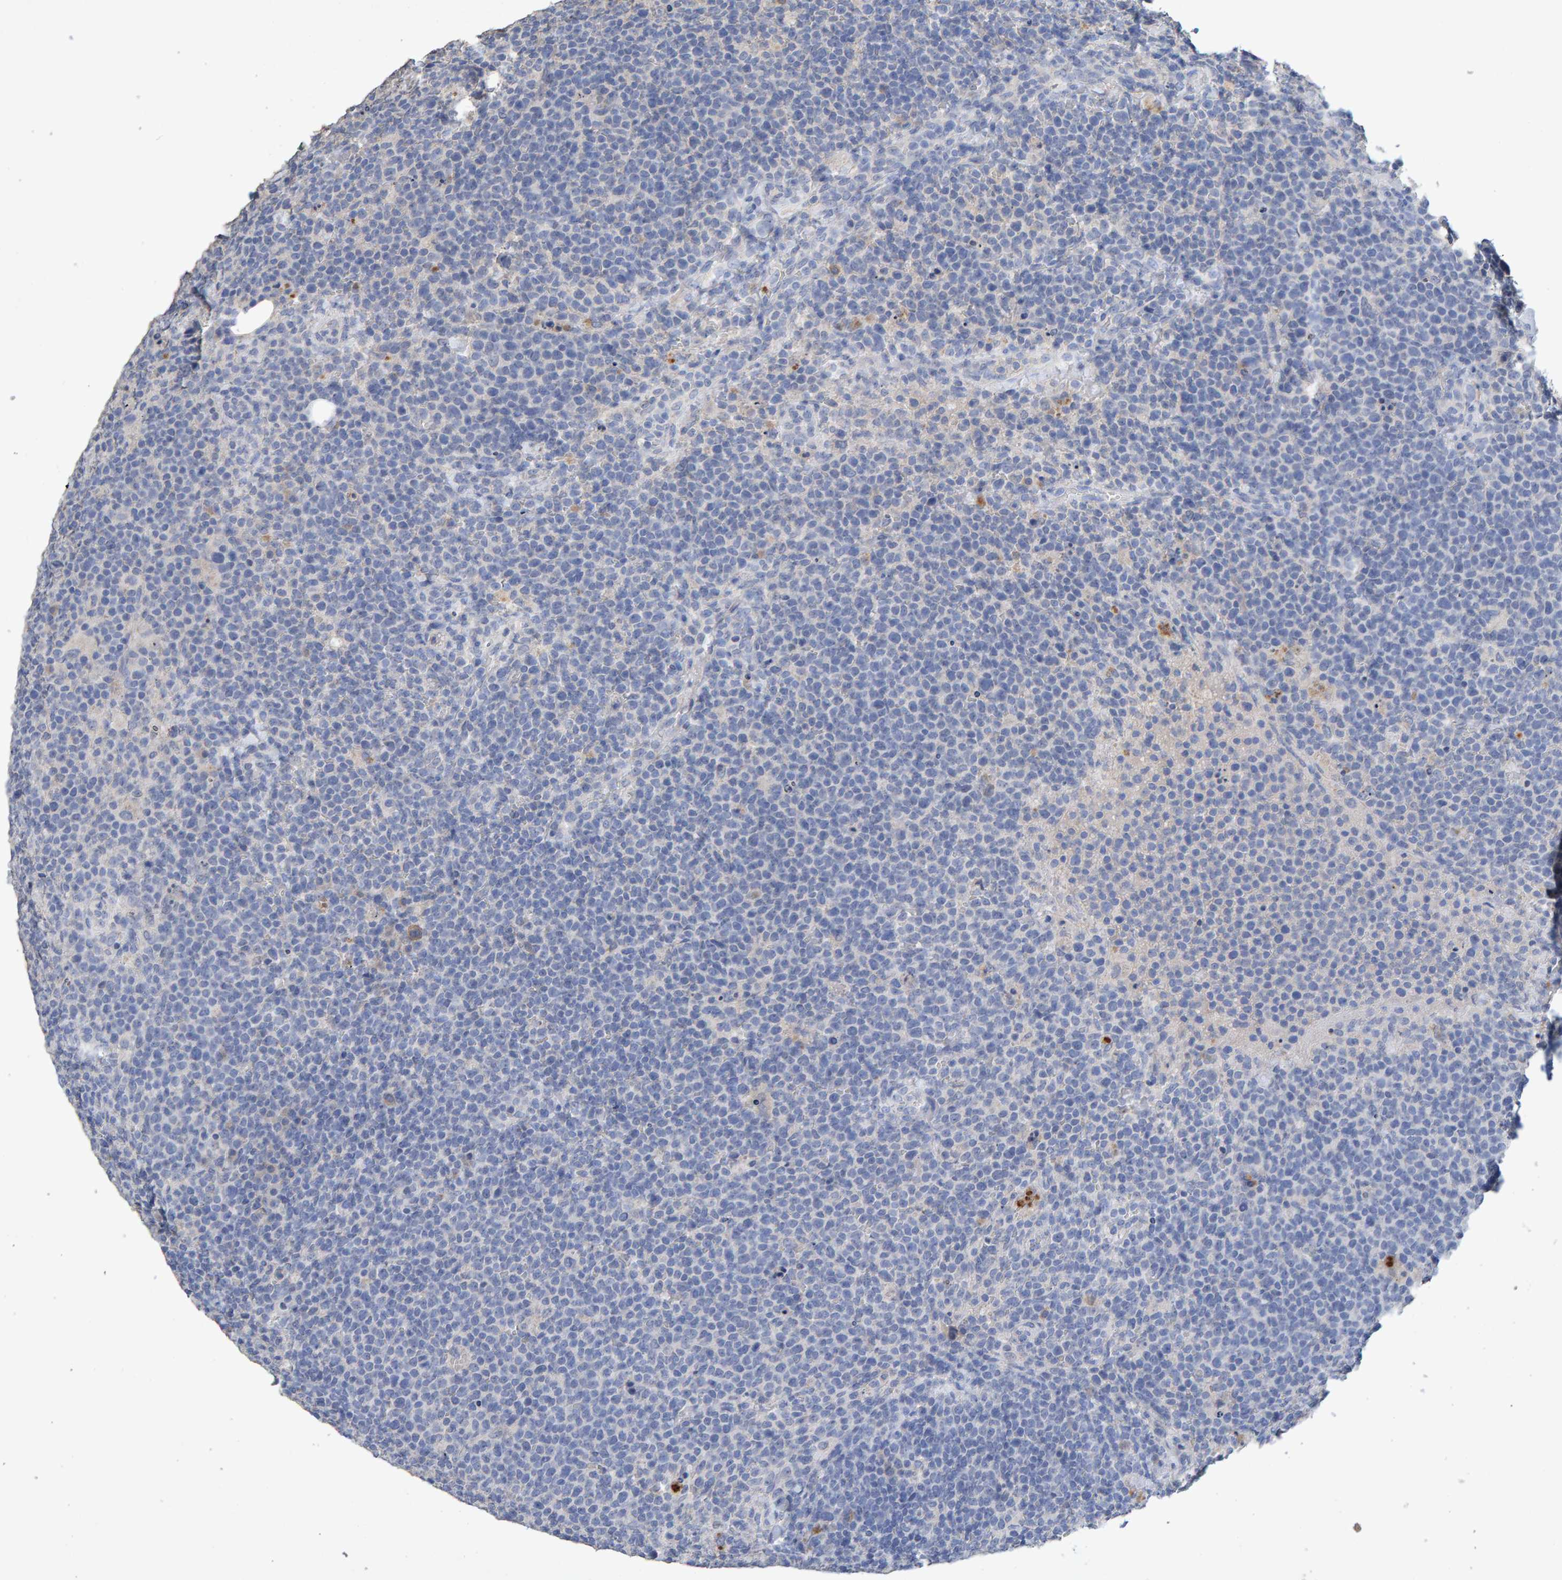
{"staining": {"intensity": "negative", "quantity": "none", "location": "none"}, "tissue": "lymphoma", "cell_type": "Tumor cells", "image_type": "cancer", "snomed": [{"axis": "morphology", "description": "Malignant lymphoma, non-Hodgkin's type, High grade"}, {"axis": "topography", "description": "Lymph node"}], "caption": "Immunohistochemistry image of neoplastic tissue: human malignant lymphoma, non-Hodgkin's type (high-grade) stained with DAB (3,3'-diaminobenzidine) demonstrates no significant protein expression in tumor cells.", "gene": "CTH", "patient": {"sex": "male", "age": 61}}